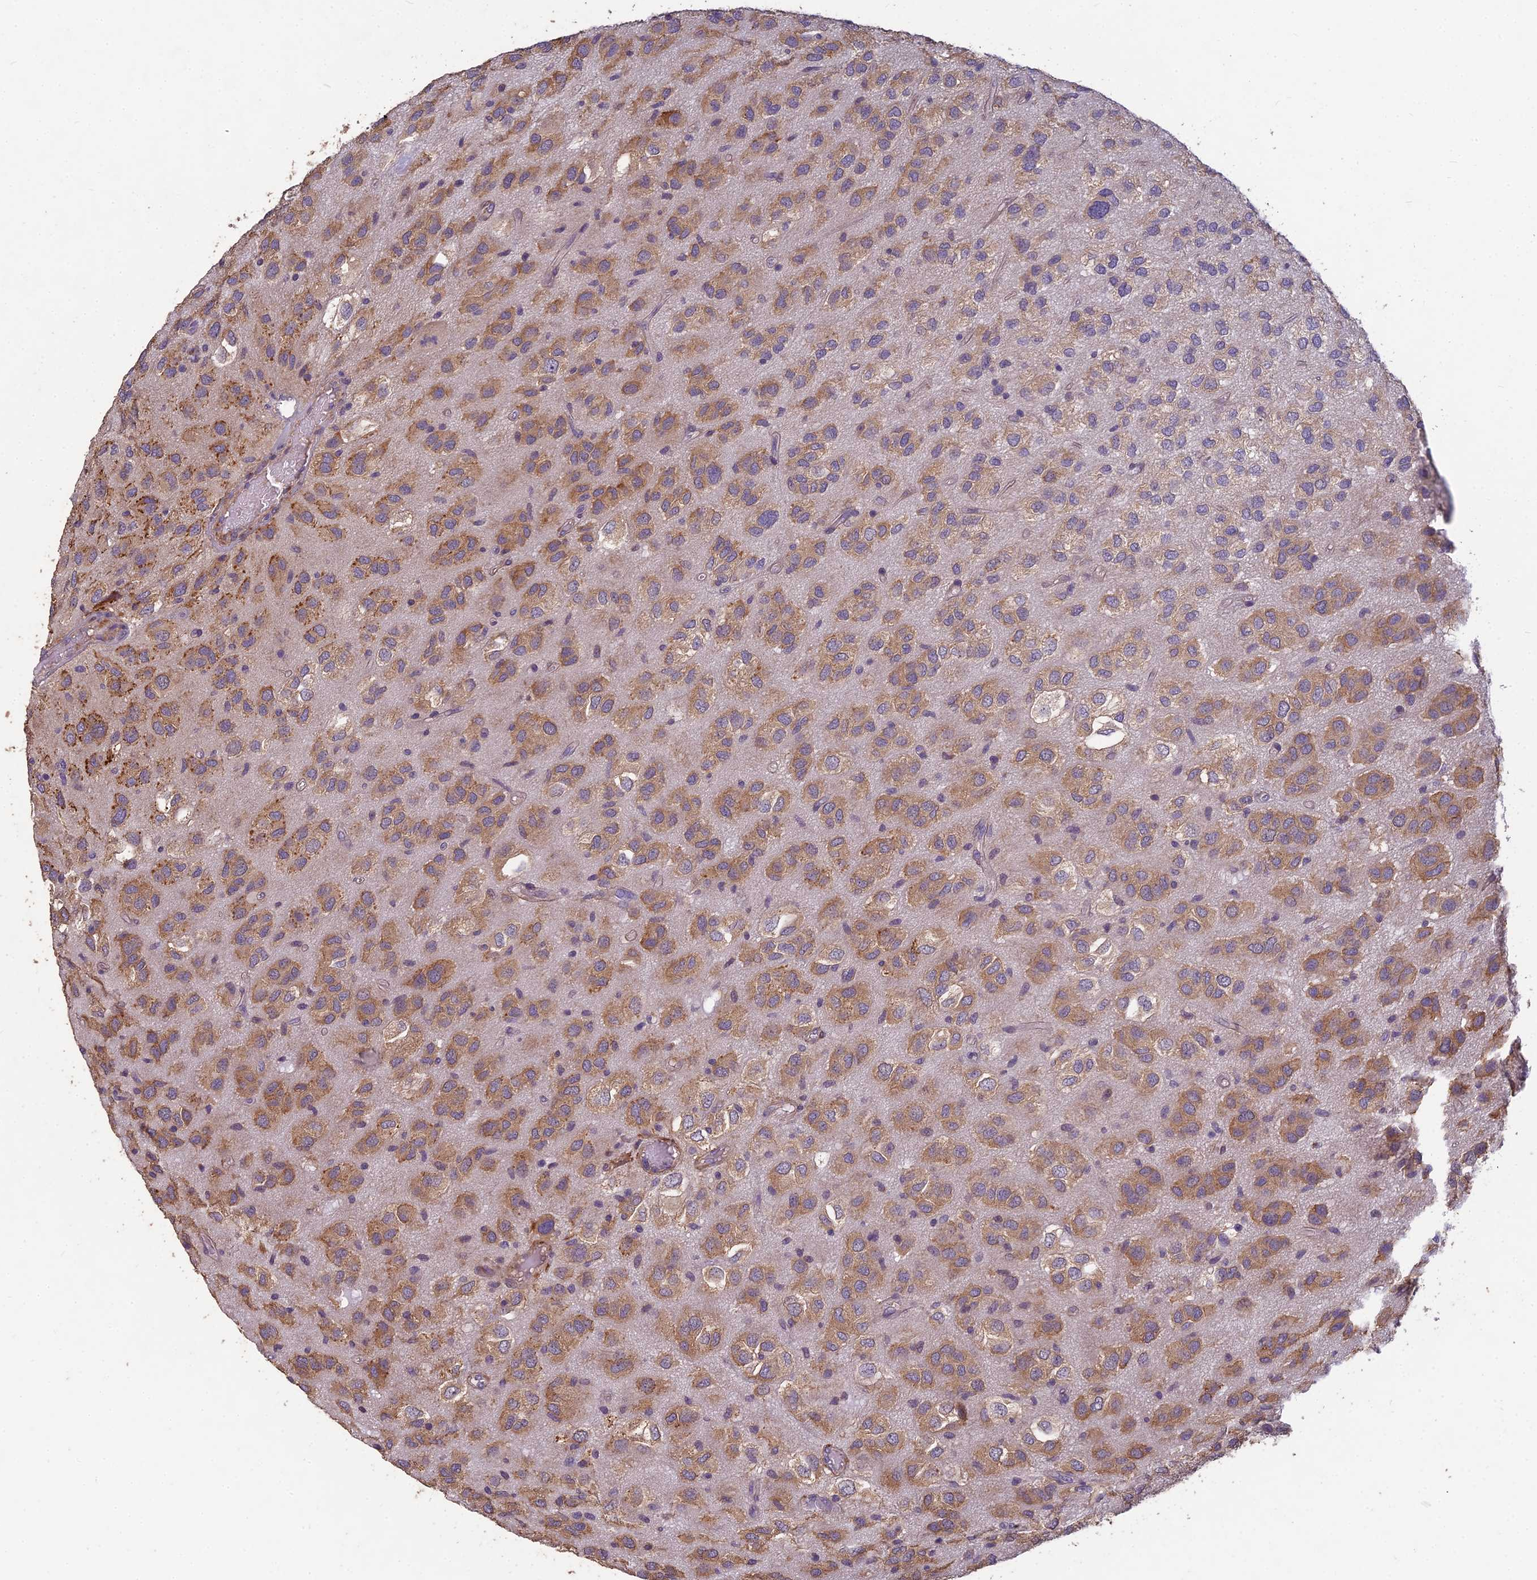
{"staining": {"intensity": "moderate", "quantity": "25%-75%", "location": "cytoplasmic/membranous"}, "tissue": "glioma", "cell_type": "Tumor cells", "image_type": "cancer", "snomed": [{"axis": "morphology", "description": "Glioma, malignant, Low grade"}, {"axis": "topography", "description": "Brain"}], "caption": "Brown immunohistochemical staining in glioma displays moderate cytoplasmic/membranous staining in approximately 25%-75% of tumor cells.", "gene": "CEACAM16", "patient": {"sex": "male", "age": 66}}